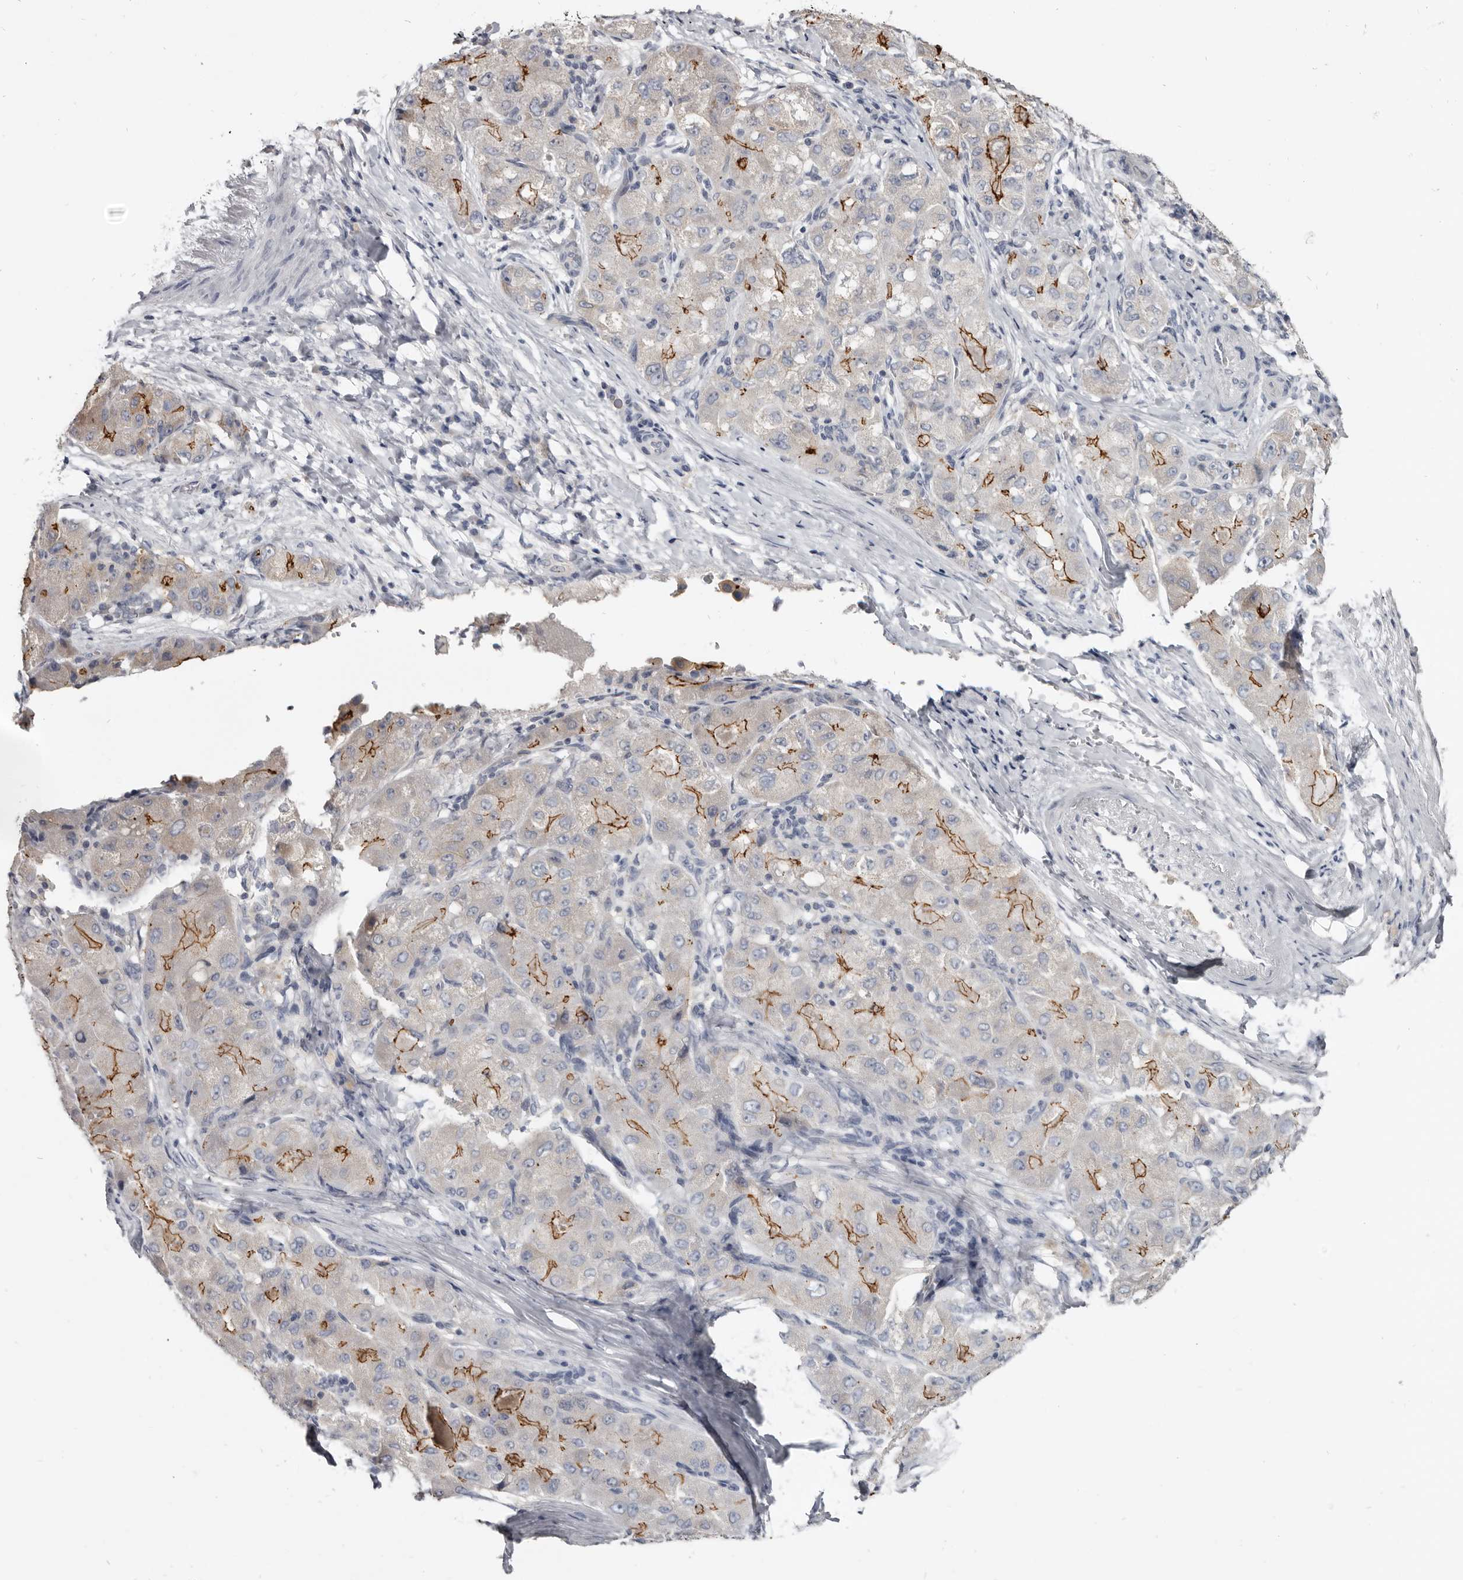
{"staining": {"intensity": "moderate", "quantity": "25%-75%", "location": "cytoplasmic/membranous"}, "tissue": "liver cancer", "cell_type": "Tumor cells", "image_type": "cancer", "snomed": [{"axis": "morphology", "description": "Carcinoma, Hepatocellular, NOS"}, {"axis": "topography", "description": "Liver"}], "caption": "High-magnification brightfield microscopy of hepatocellular carcinoma (liver) stained with DAB (3,3'-diaminobenzidine) (brown) and counterstained with hematoxylin (blue). tumor cells exhibit moderate cytoplasmic/membranous positivity is appreciated in about25%-75% of cells. The staining is performed using DAB (3,3'-diaminobenzidine) brown chromogen to label protein expression. The nuclei are counter-stained blue using hematoxylin.", "gene": "CGN", "patient": {"sex": "male", "age": 80}}